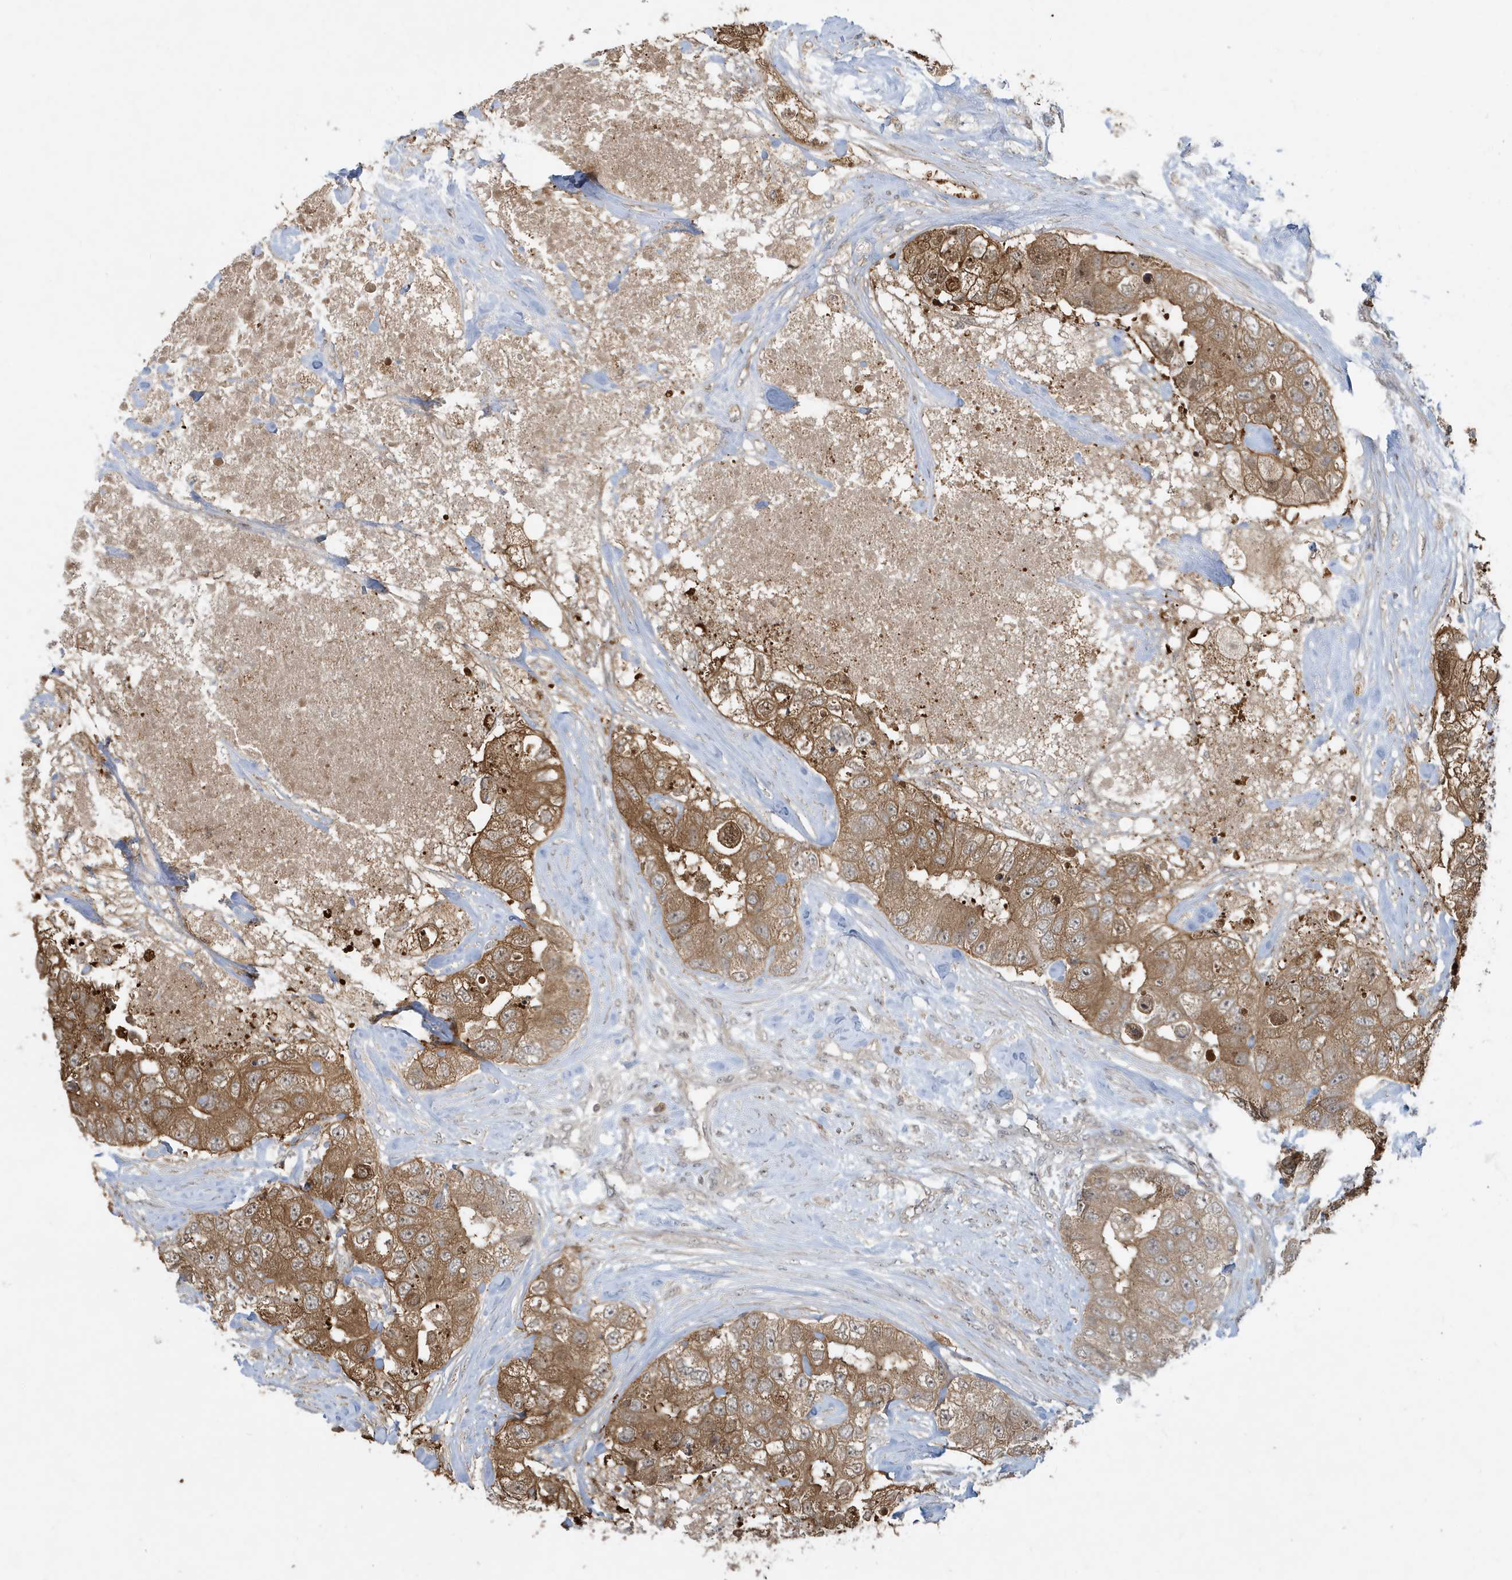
{"staining": {"intensity": "moderate", "quantity": ">75%", "location": "cytoplasmic/membranous"}, "tissue": "breast cancer", "cell_type": "Tumor cells", "image_type": "cancer", "snomed": [{"axis": "morphology", "description": "Duct carcinoma"}, {"axis": "topography", "description": "Breast"}], "caption": "Breast cancer (infiltrating ductal carcinoma) tissue displays moderate cytoplasmic/membranous staining in about >75% of tumor cells, visualized by immunohistochemistry.", "gene": "PRRT3", "patient": {"sex": "female", "age": 62}}